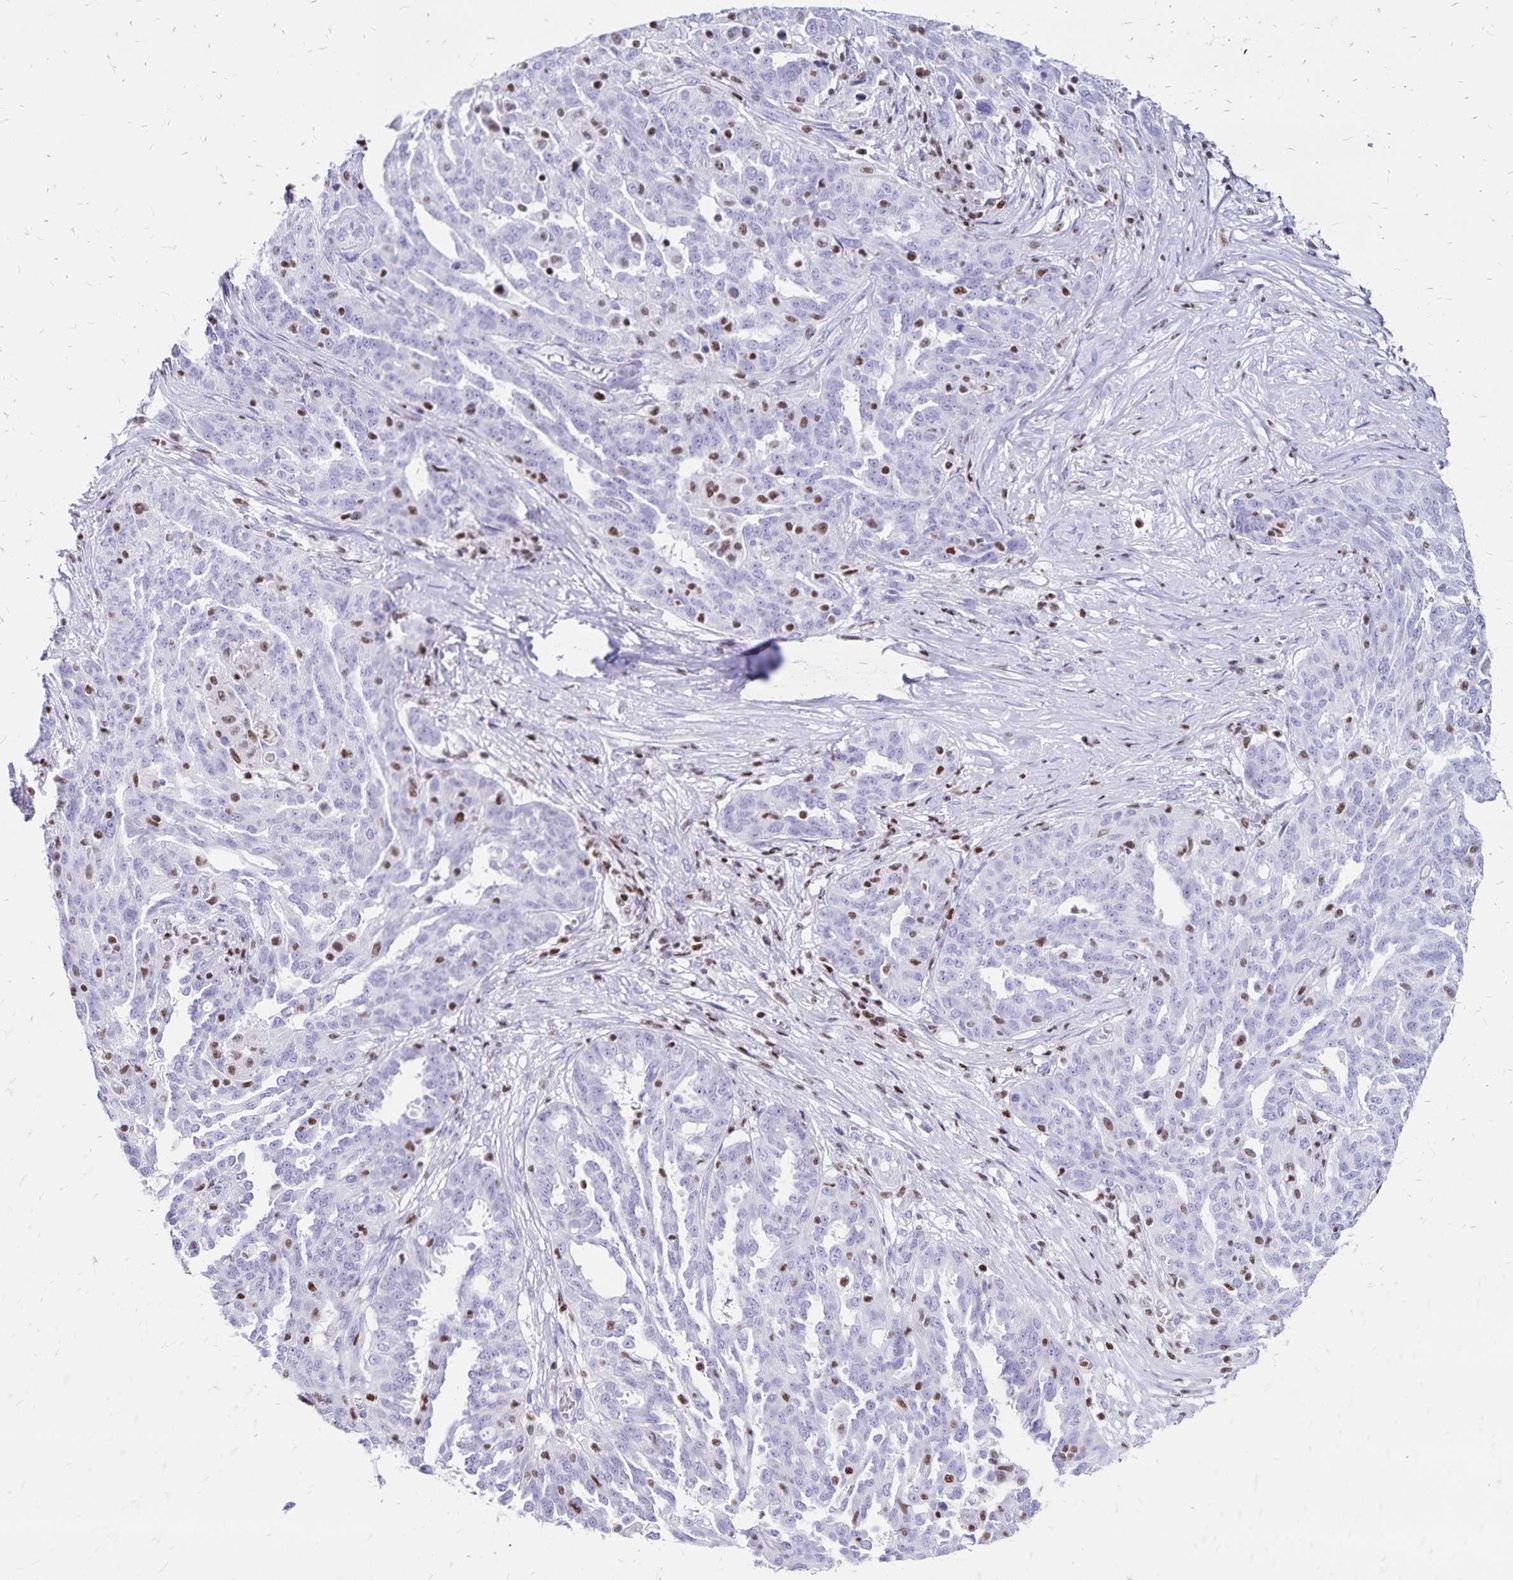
{"staining": {"intensity": "negative", "quantity": "none", "location": "none"}, "tissue": "ovarian cancer", "cell_type": "Tumor cells", "image_type": "cancer", "snomed": [{"axis": "morphology", "description": "Cystadenocarcinoma, serous, NOS"}, {"axis": "topography", "description": "Ovary"}], "caption": "Tumor cells are negative for protein expression in human serous cystadenocarcinoma (ovarian).", "gene": "IKZF1", "patient": {"sex": "female", "age": 67}}